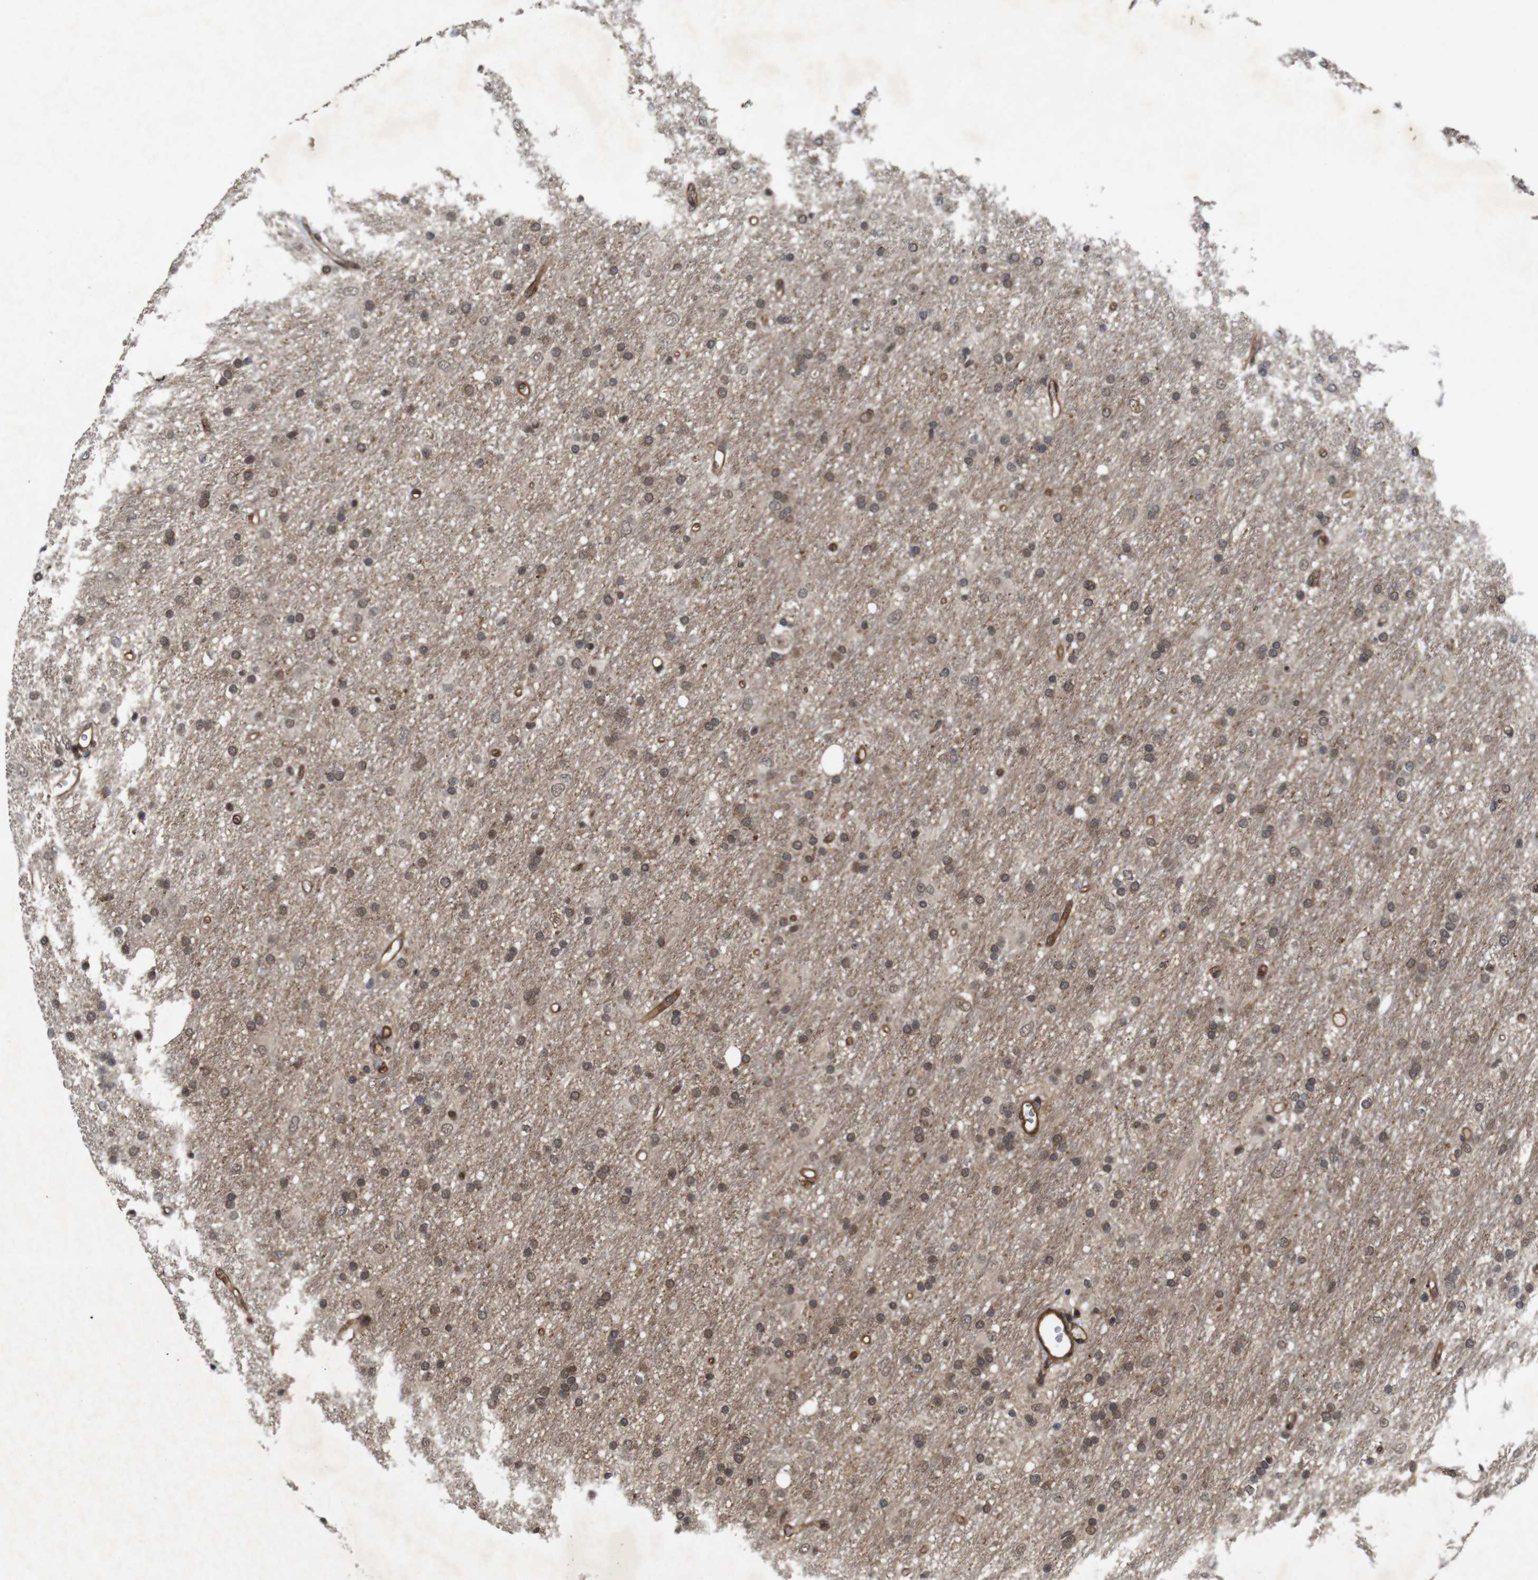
{"staining": {"intensity": "moderate", "quantity": ">75%", "location": "cytoplasmic/membranous,nuclear"}, "tissue": "glioma", "cell_type": "Tumor cells", "image_type": "cancer", "snomed": [{"axis": "morphology", "description": "Glioma, malignant, Low grade"}, {"axis": "topography", "description": "Brain"}], "caption": "Immunohistochemical staining of human glioma demonstrates moderate cytoplasmic/membranous and nuclear protein staining in approximately >75% of tumor cells.", "gene": "NANOS1", "patient": {"sex": "male", "age": 77}}